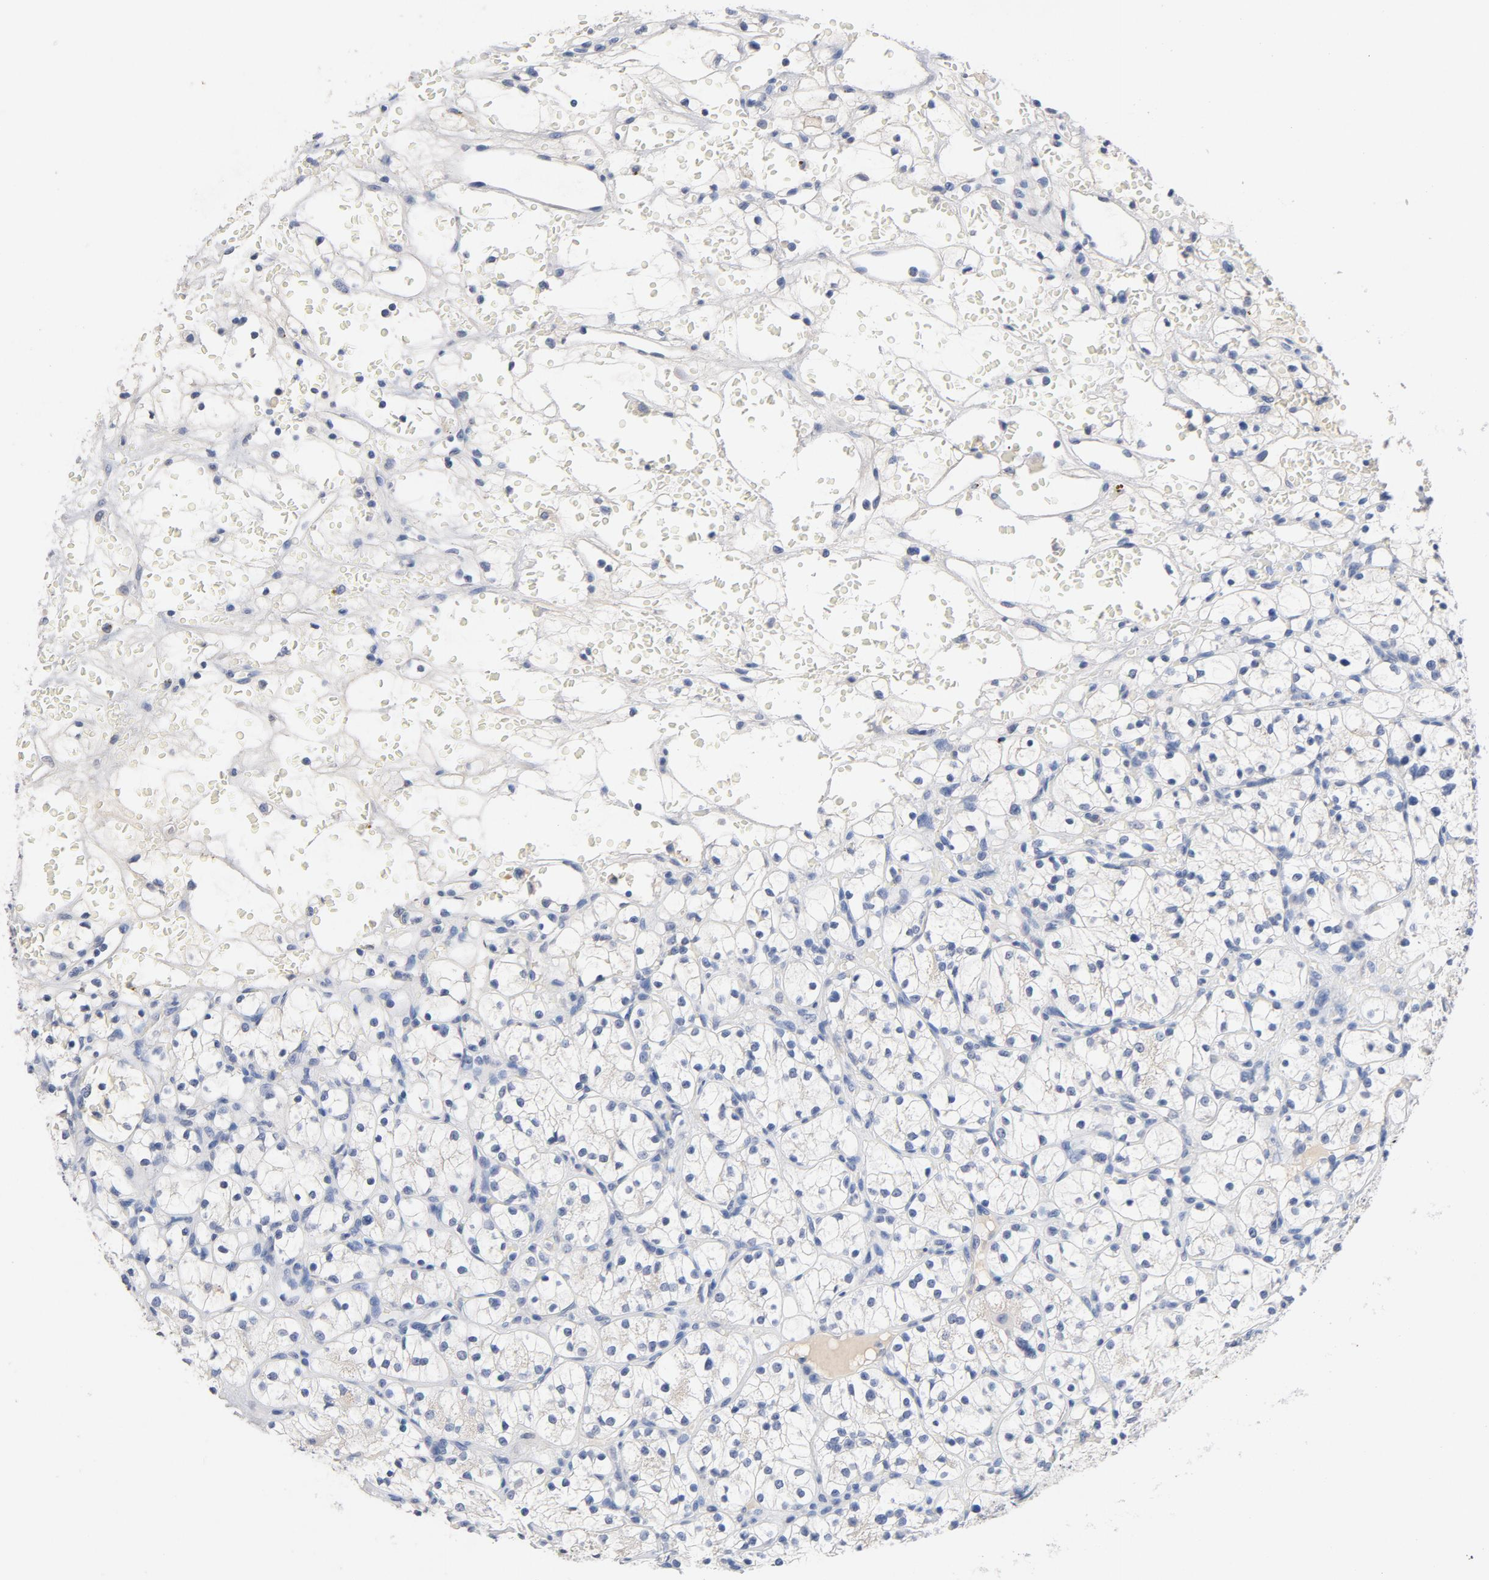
{"staining": {"intensity": "negative", "quantity": "none", "location": "none"}, "tissue": "renal cancer", "cell_type": "Tumor cells", "image_type": "cancer", "snomed": [{"axis": "morphology", "description": "Adenocarcinoma, NOS"}, {"axis": "topography", "description": "Kidney"}], "caption": "A high-resolution histopathology image shows IHC staining of adenocarcinoma (renal), which demonstrates no significant staining in tumor cells.", "gene": "ZCCHC13", "patient": {"sex": "female", "age": 60}}